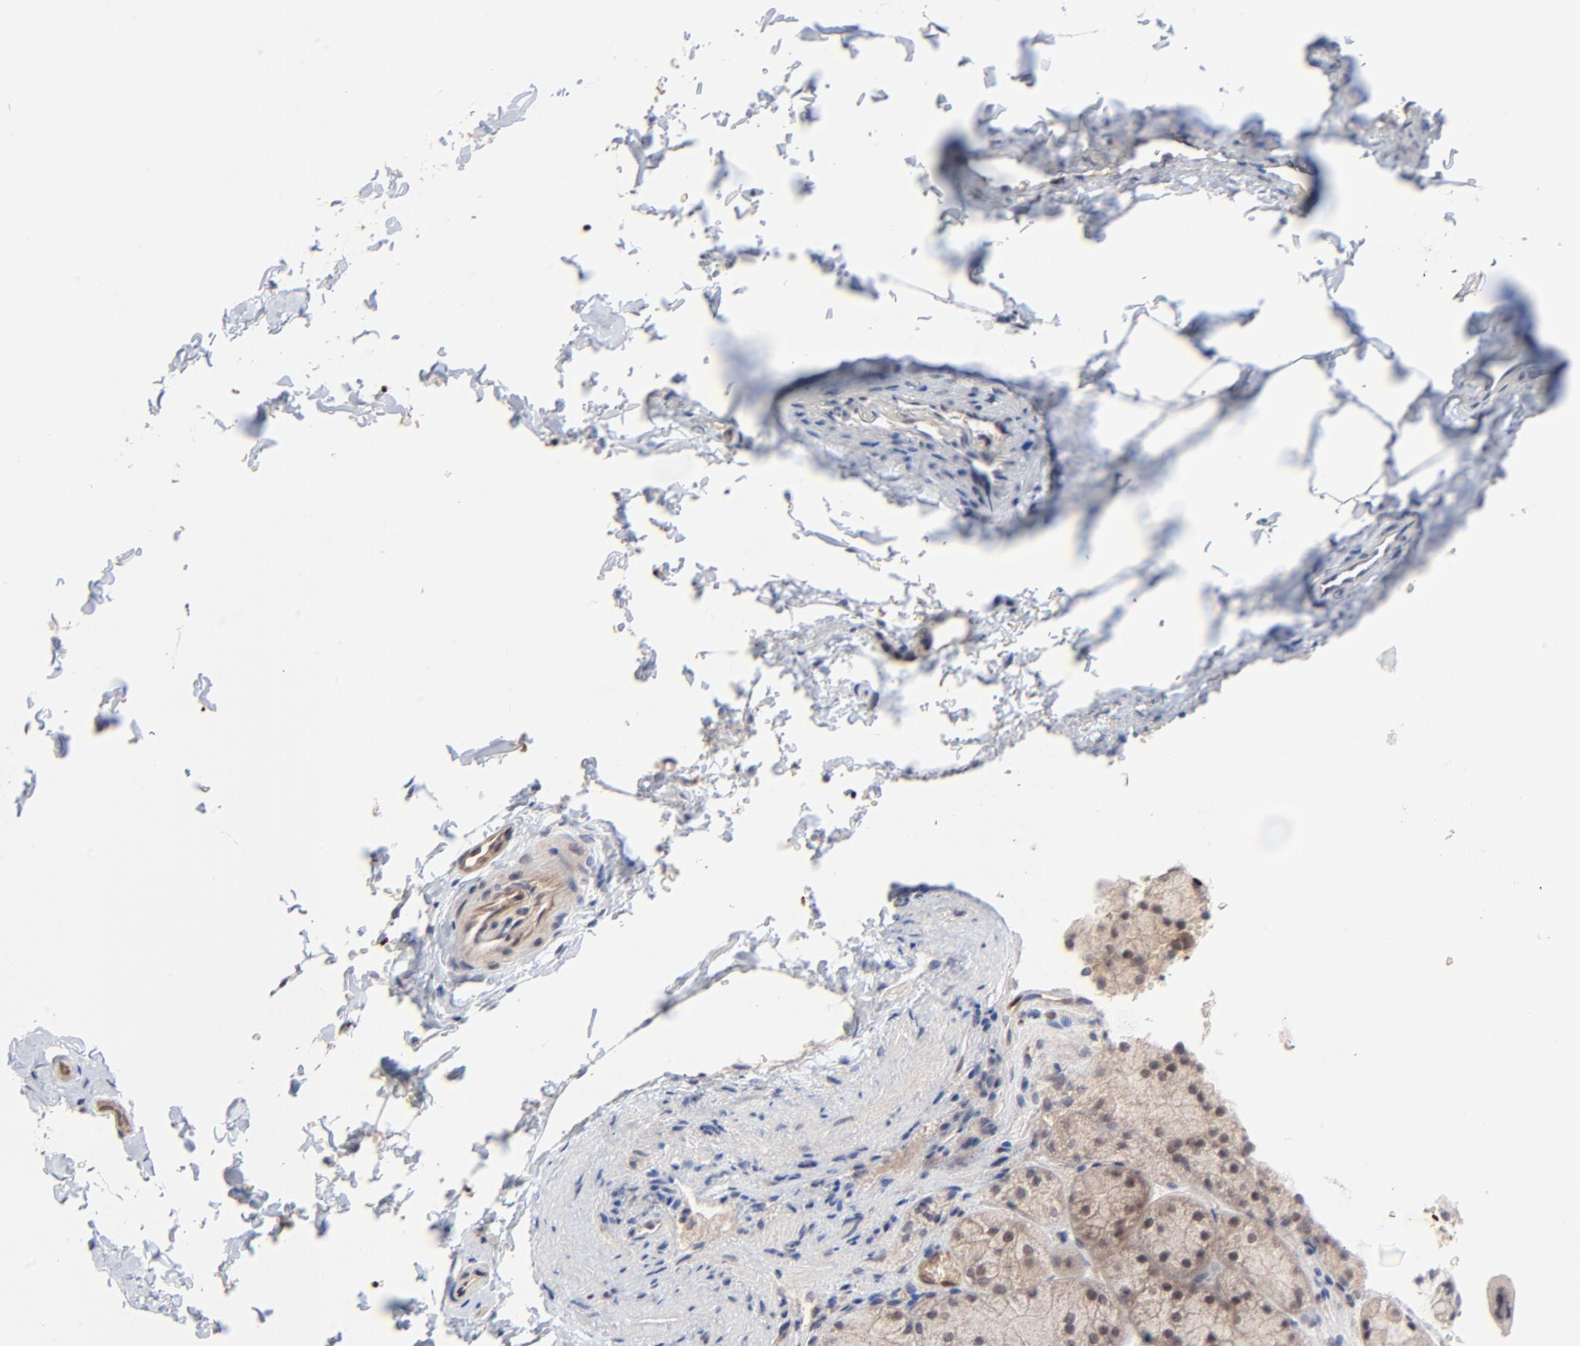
{"staining": {"intensity": "moderate", "quantity": ">75%", "location": "cytoplasmic/membranous,nuclear"}, "tissue": "stomach", "cell_type": "Glandular cells", "image_type": "normal", "snomed": [{"axis": "morphology", "description": "Normal tissue, NOS"}, {"axis": "topography", "description": "Stomach, upper"}], "caption": "High-magnification brightfield microscopy of benign stomach stained with DAB (3,3'-diaminobenzidine) (brown) and counterstained with hematoxylin (blue). glandular cells exhibit moderate cytoplasmic/membranous,nuclear staining is seen in about>75% of cells. Immunohistochemistry stains the protein of interest in brown and the nuclei are stained blue.", "gene": "CASP10", "patient": {"sex": "female", "age": 56}}